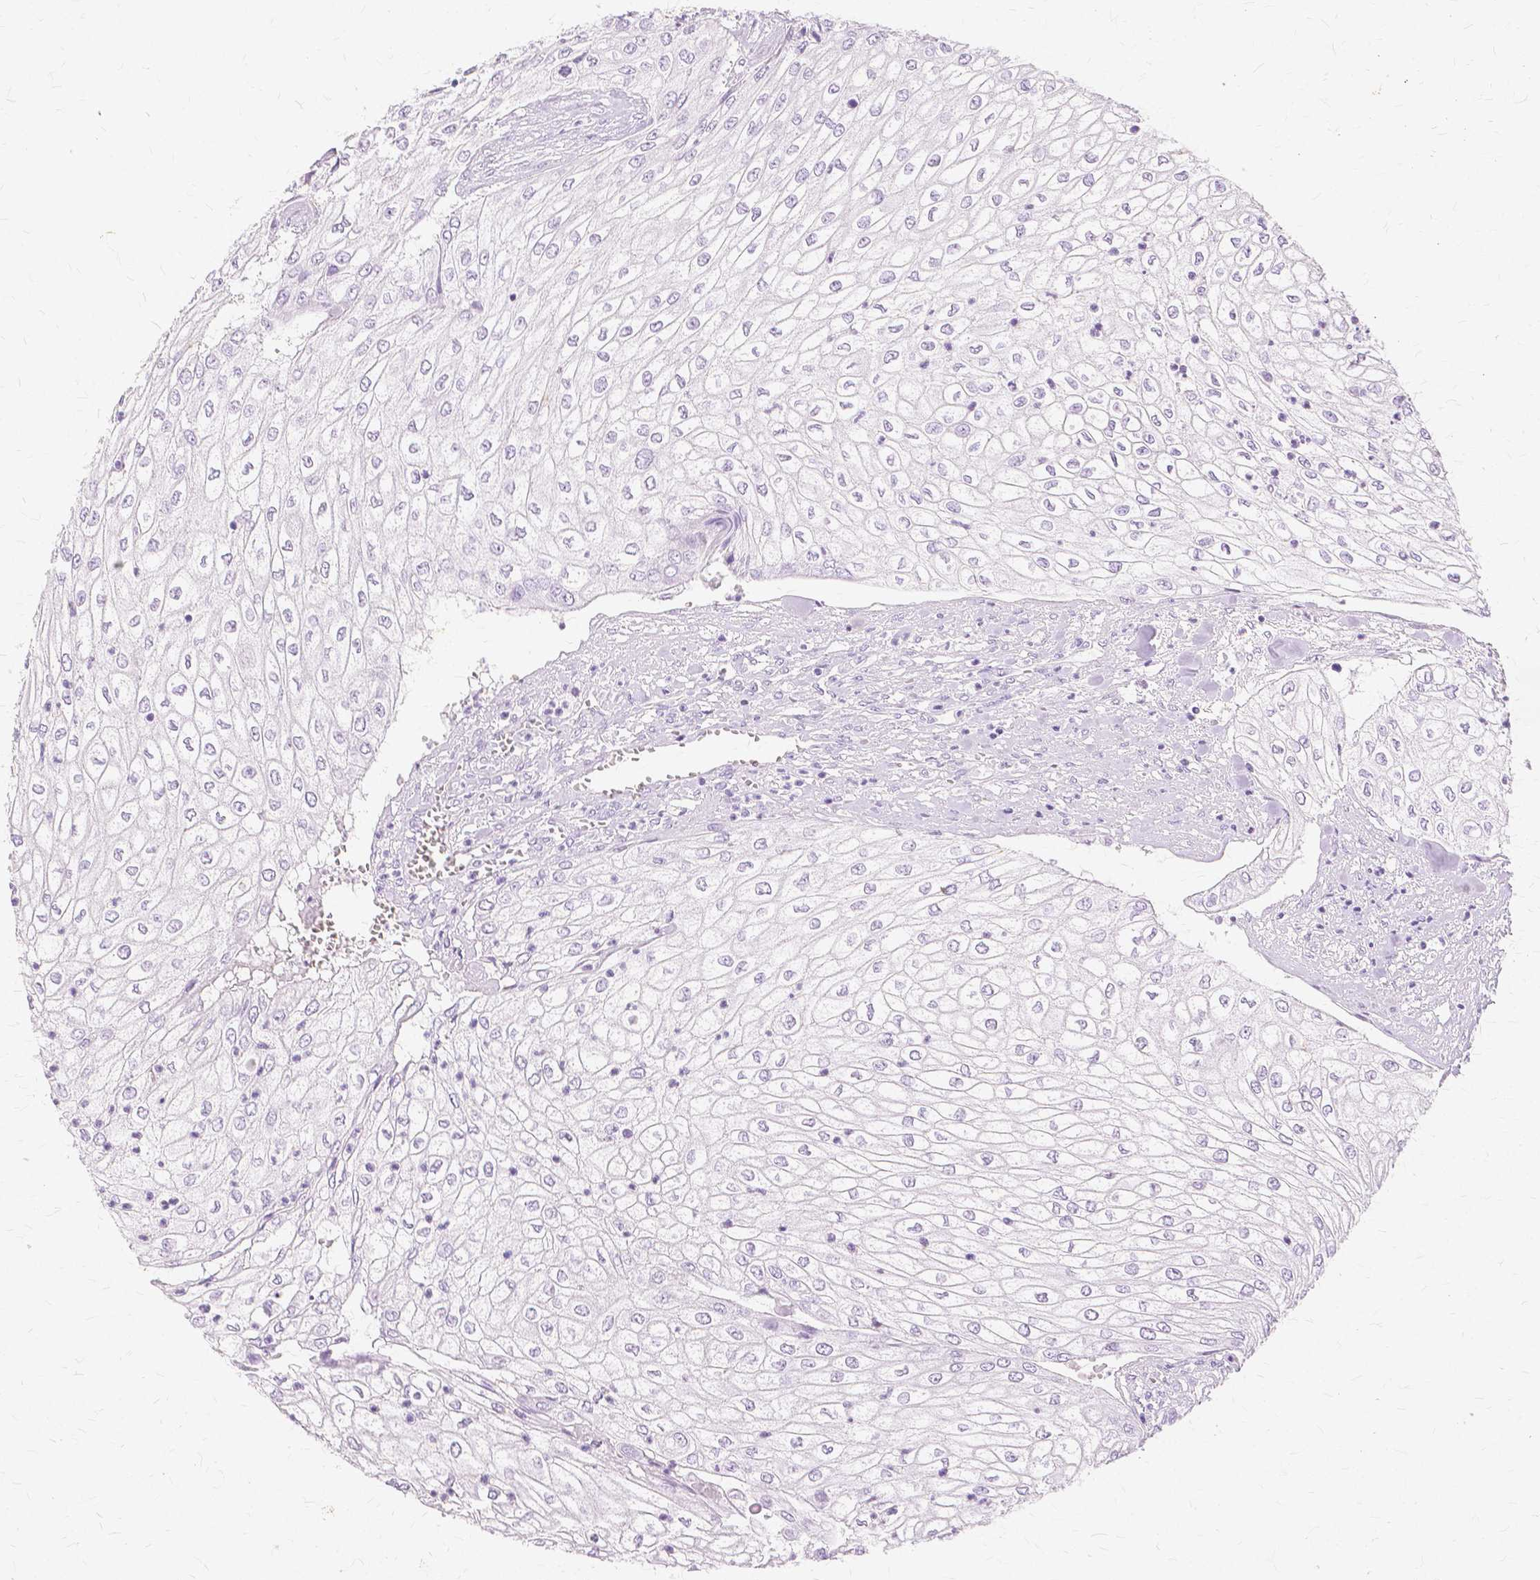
{"staining": {"intensity": "negative", "quantity": "none", "location": "none"}, "tissue": "urothelial cancer", "cell_type": "Tumor cells", "image_type": "cancer", "snomed": [{"axis": "morphology", "description": "Urothelial carcinoma, High grade"}, {"axis": "topography", "description": "Urinary bladder"}], "caption": "DAB immunohistochemical staining of high-grade urothelial carcinoma exhibits no significant staining in tumor cells.", "gene": "TGM1", "patient": {"sex": "male", "age": 62}}